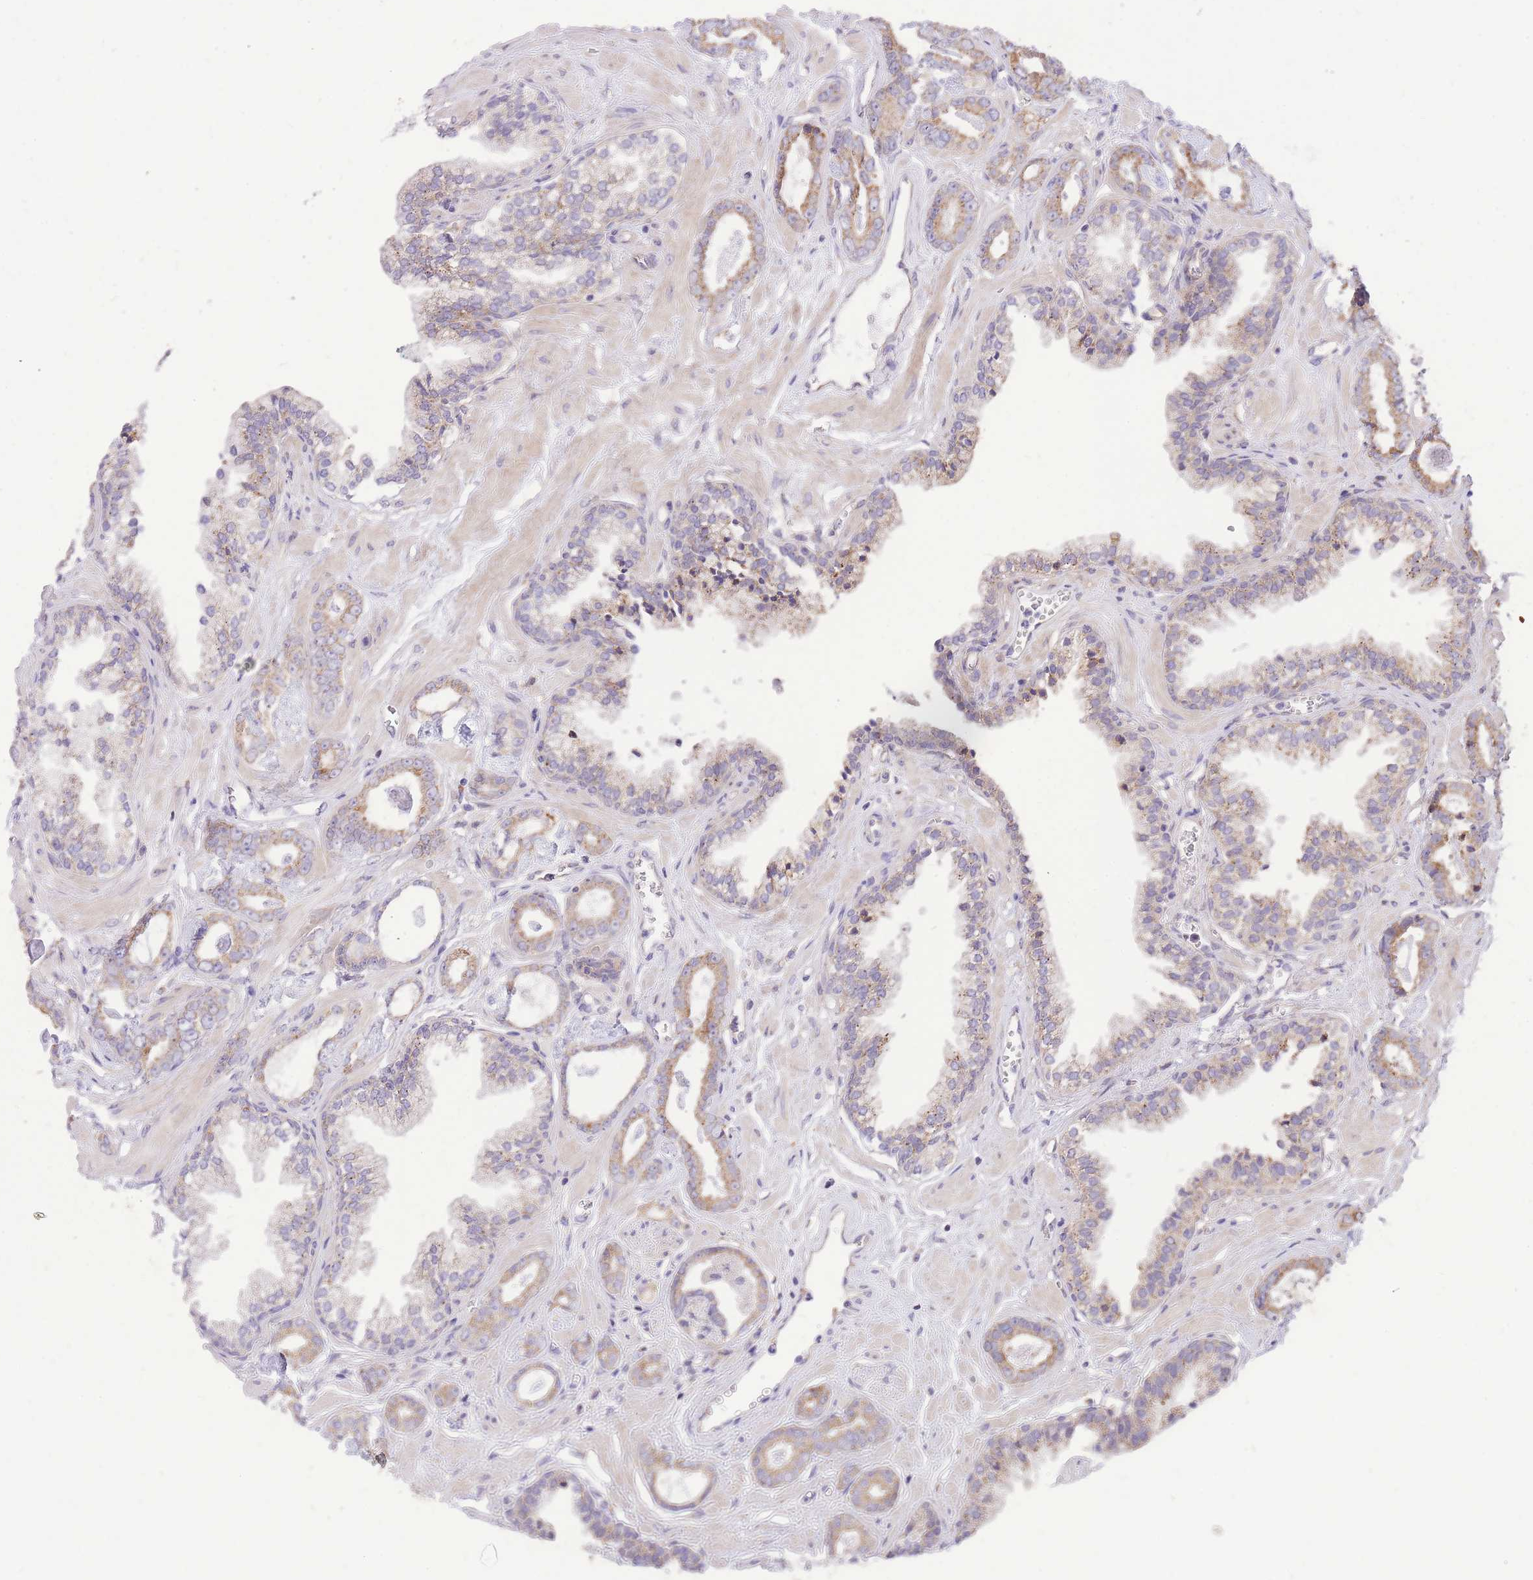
{"staining": {"intensity": "moderate", "quantity": "<25%", "location": "cytoplasmic/membranous"}, "tissue": "prostate cancer", "cell_type": "Tumor cells", "image_type": "cancer", "snomed": [{"axis": "morphology", "description": "Adenocarcinoma, Low grade"}, {"axis": "topography", "description": "Prostate"}], "caption": "Protein expression analysis of prostate cancer displays moderate cytoplasmic/membranous expression in about <25% of tumor cells. Nuclei are stained in blue.", "gene": "TOPAZ1", "patient": {"sex": "male", "age": 60}}